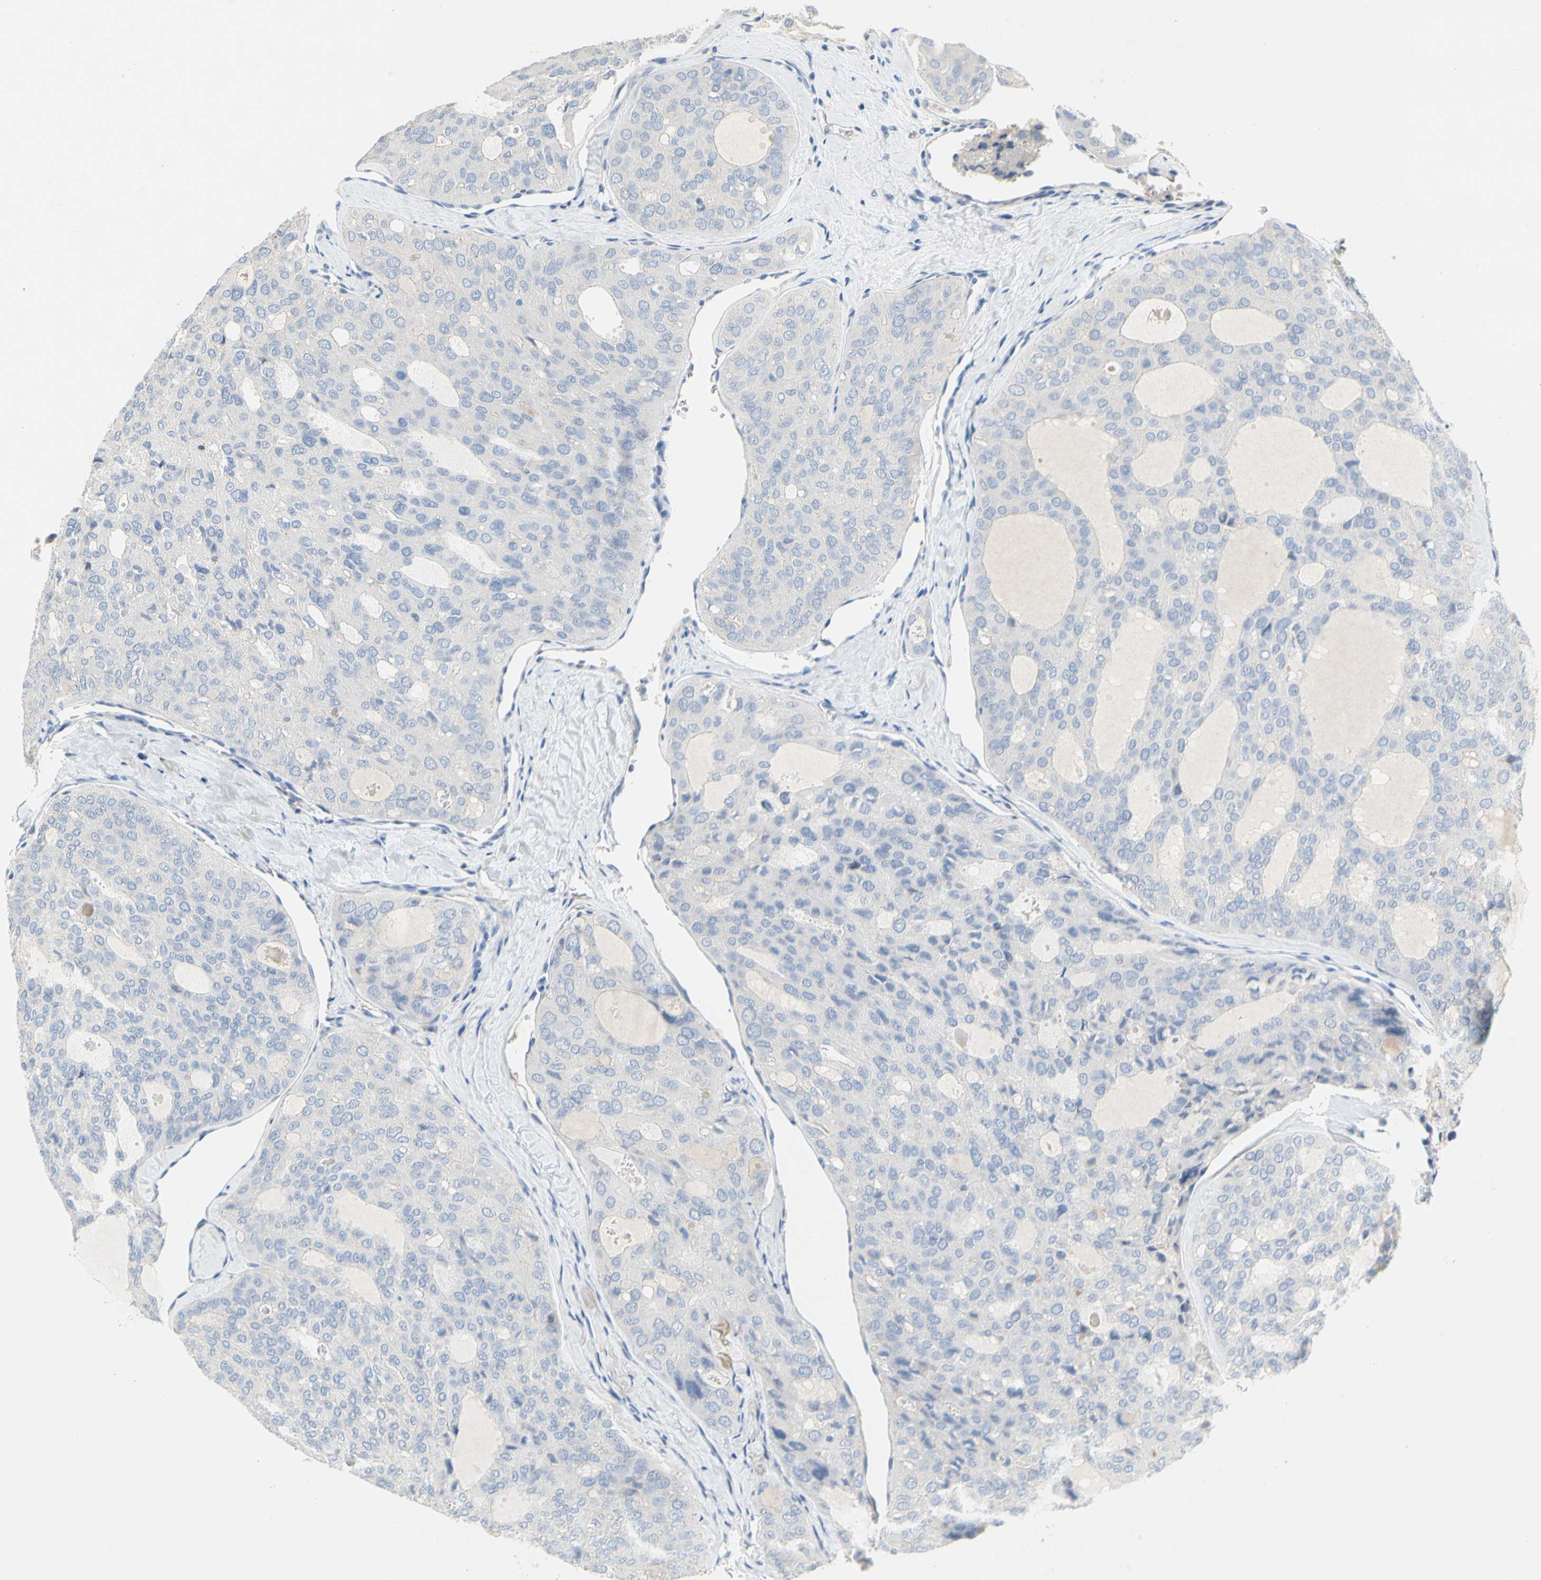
{"staining": {"intensity": "negative", "quantity": "none", "location": "none"}, "tissue": "thyroid cancer", "cell_type": "Tumor cells", "image_type": "cancer", "snomed": [{"axis": "morphology", "description": "Follicular adenoma carcinoma, NOS"}, {"axis": "topography", "description": "Thyroid gland"}], "caption": "DAB (3,3'-diaminobenzidine) immunohistochemical staining of human thyroid follicular adenoma carcinoma displays no significant expression in tumor cells. The staining is performed using DAB (3,3'-diaminobenzidine) brown chromogen with nuclei counter-stained in using hematoxylin.", "gene": "CCM2L", "patient": {"sex": "male", "age": 75}}